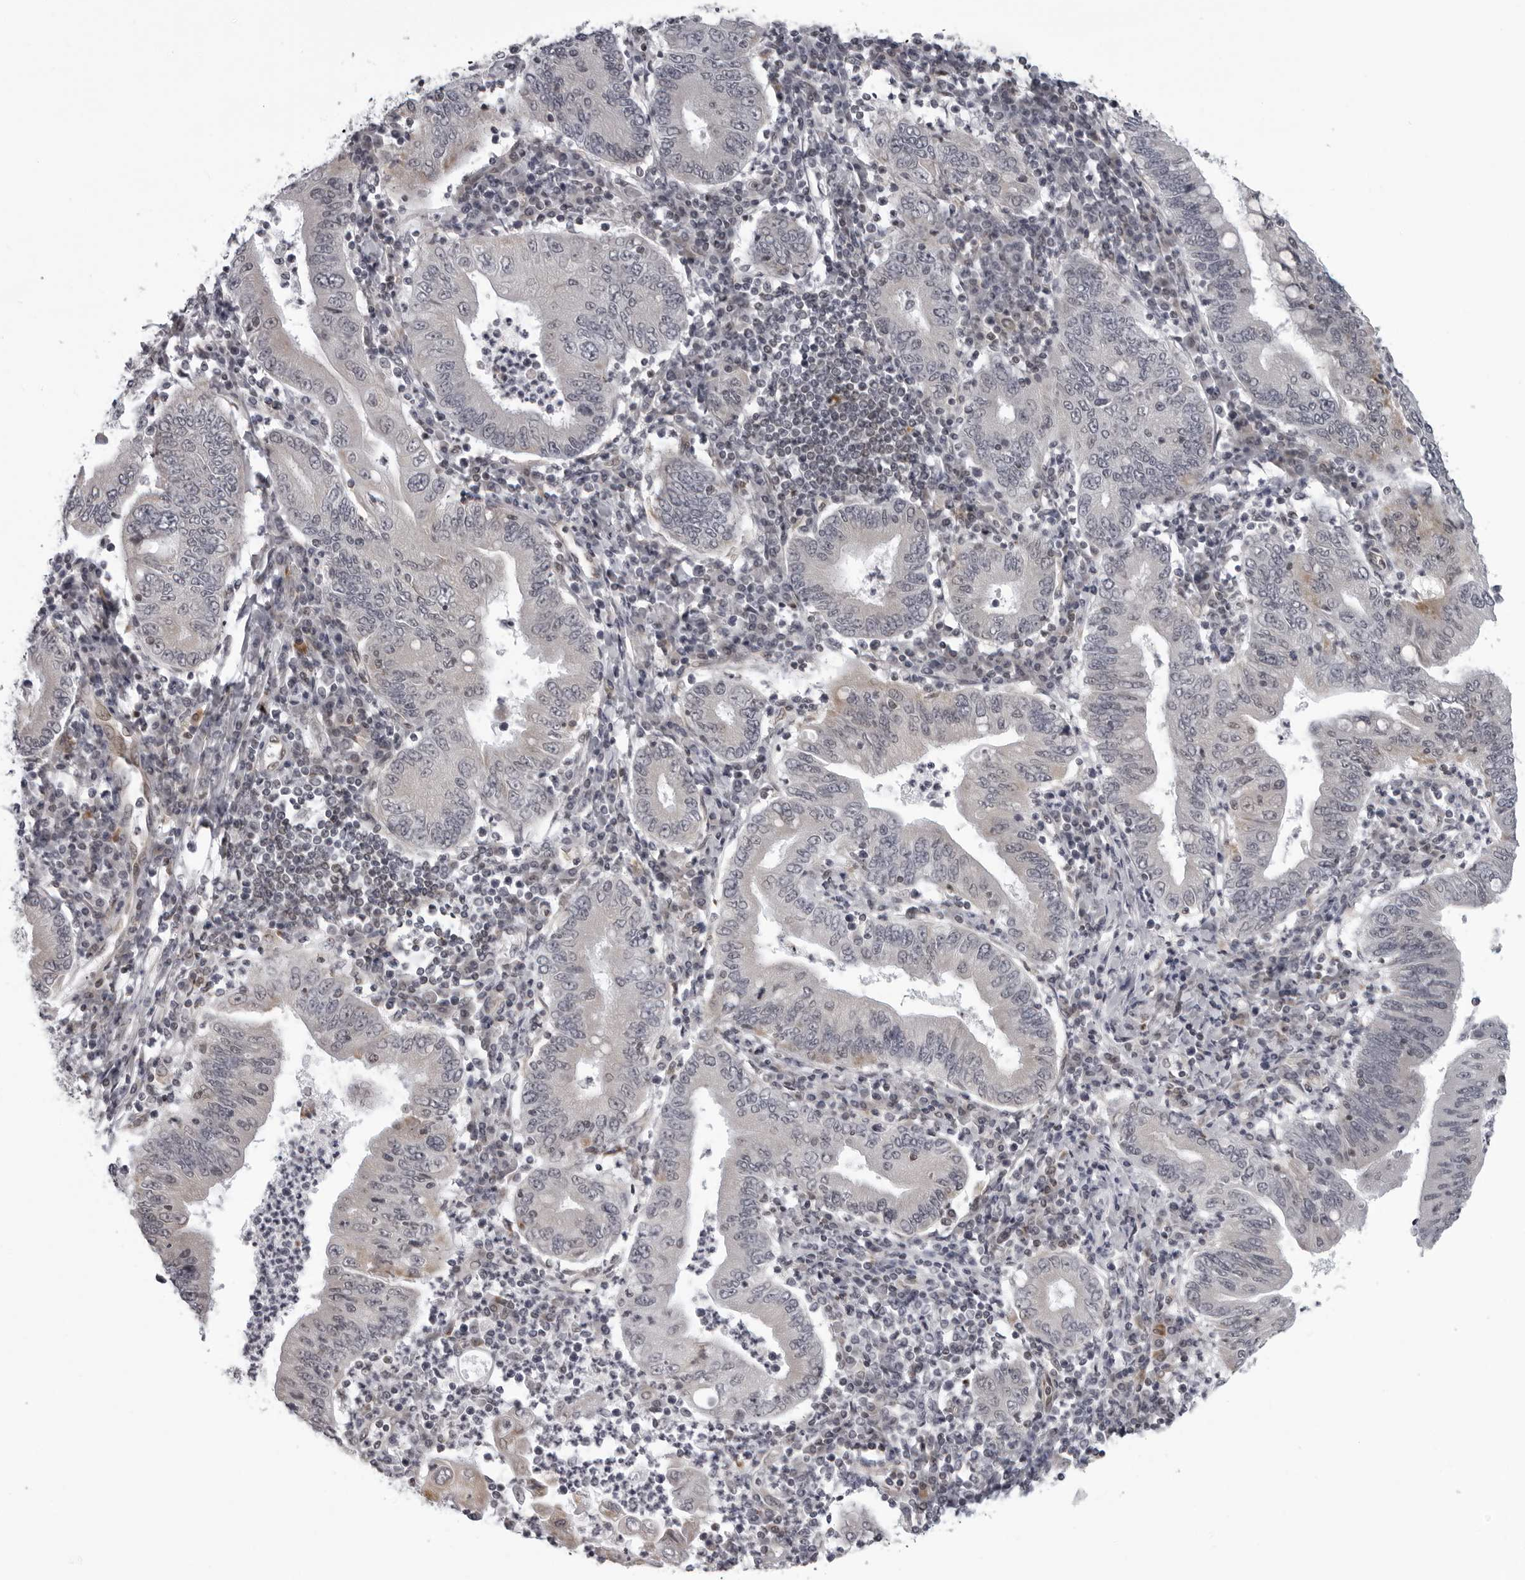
{"staining": {"intensity": "weak", "quantity": "<25%", "location": "cytoplasmic/membranous"}, "tissue": "stomach cancer", "cell_type": "Tumor cells", "image_type": "cancer", "snomed": [{"axis": "morphology", "description": "Normal tissue, NOS"}, {"axis": "morphology", "description": "Adenocarcinoma, NOS"}, {"axis": "topography", "description": "Esophagus"}, {"axis": "topography", "description": "Stomach, upper"}, {"axis": "topography", "description": "Peripheral nerve tissue"}], "caption": "Immunohistochemical staining of human stomach cancer (adenocarcinoma) demonstrates no significant staining in tumor cells.", "gene": "MAPK12", "patient": {"sex": "male", "age": 62}}